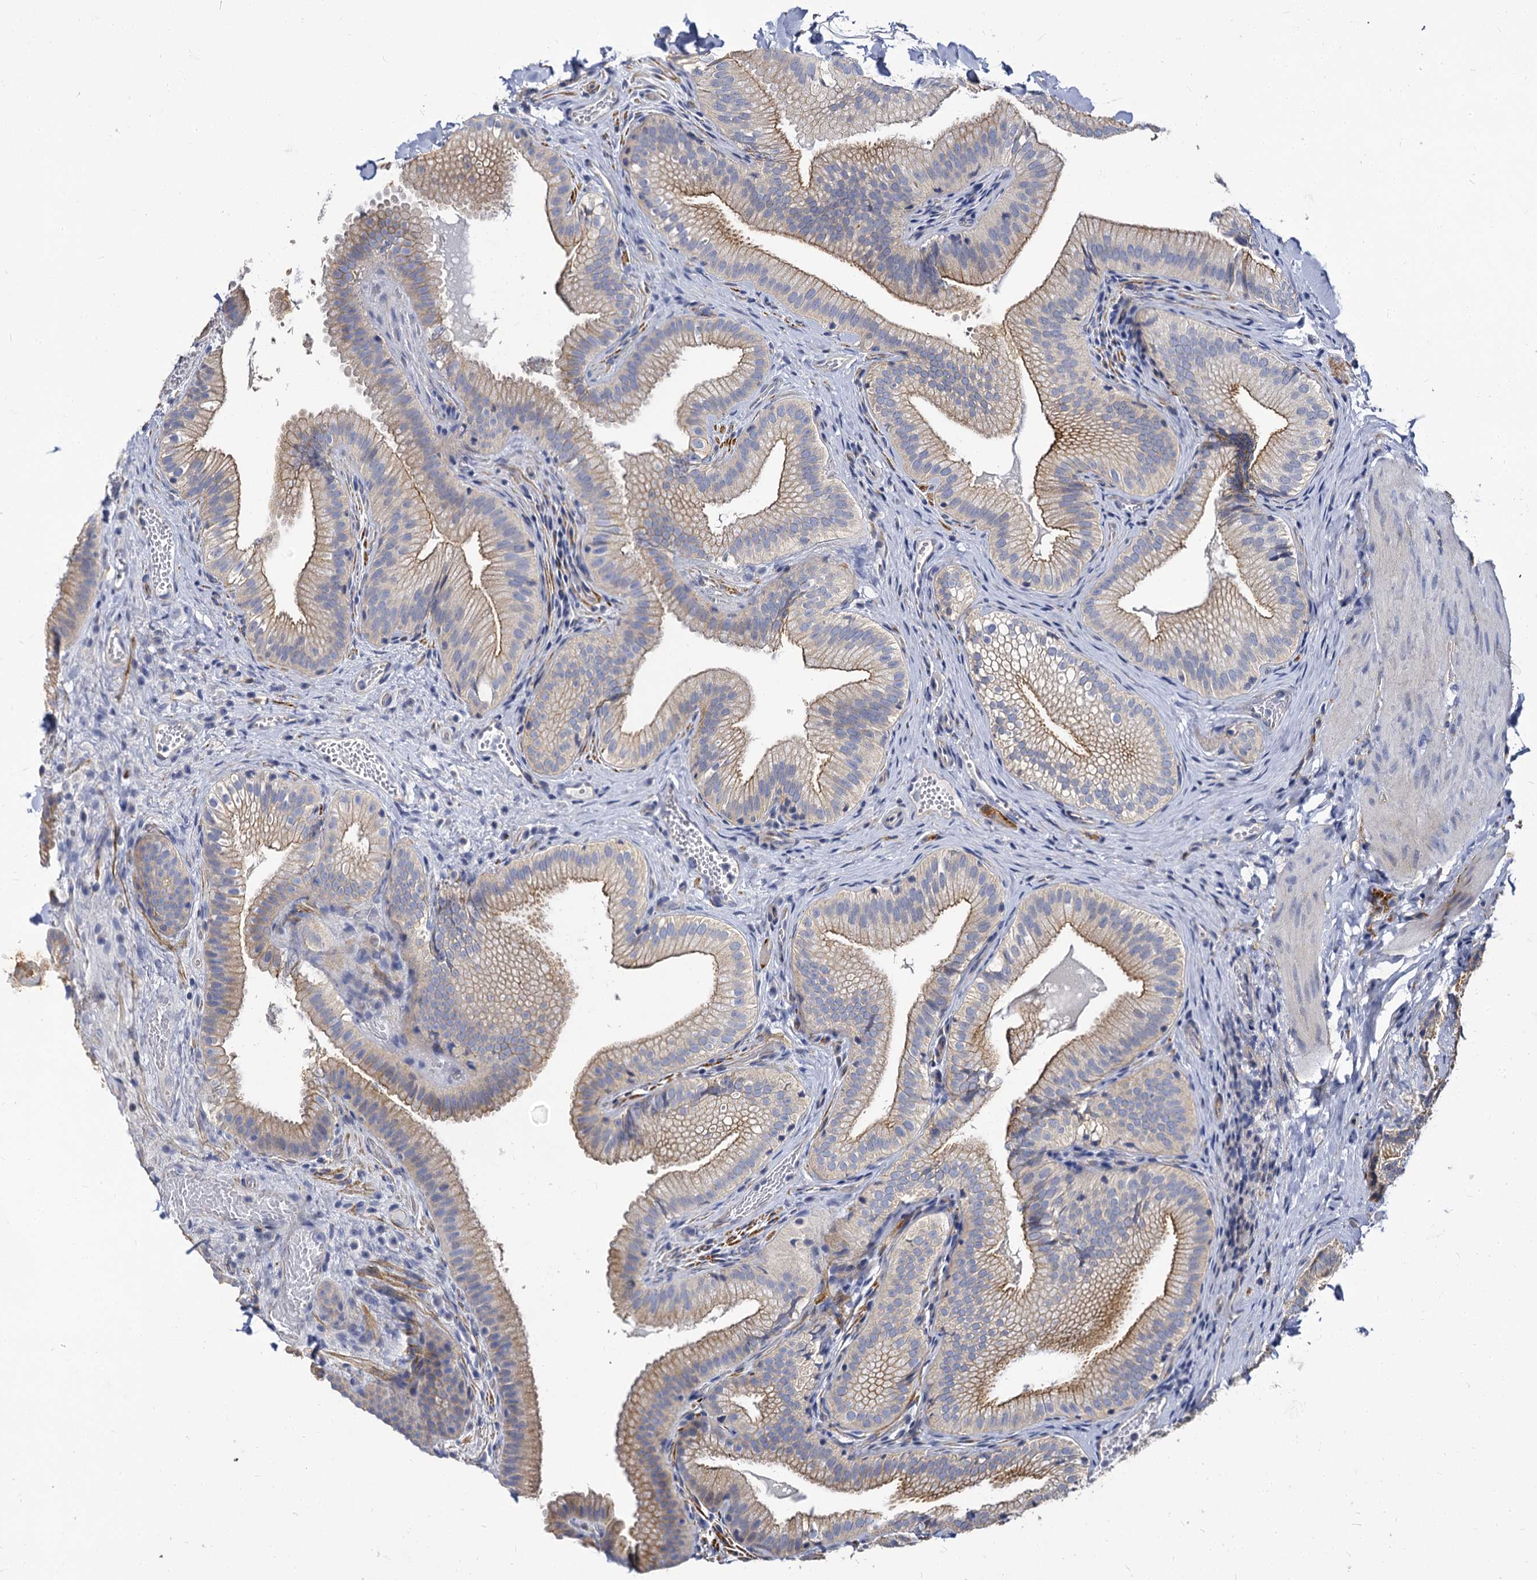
{"staining": {"intensity": "moderate", "quantity": "25%-75%", "location": "cytoplasmic/membranous"}, "tissue": "gallbladder", "cell_type": "Glandular cells", "image_type": "normal", "snomed": [{"axis": "morphology", "description": "Normal tissue, NOS"}, {"axis": "topography", "description": "Gallbladder"}], "caption": "Moderate cytoplasmic/membranous expression for a protein is present in approximately 25%-75% of glandular cells of unremarkable gallbladder using IHC.", "gene": "CBFB", "patient": {"sex": "female", "age": 30}}